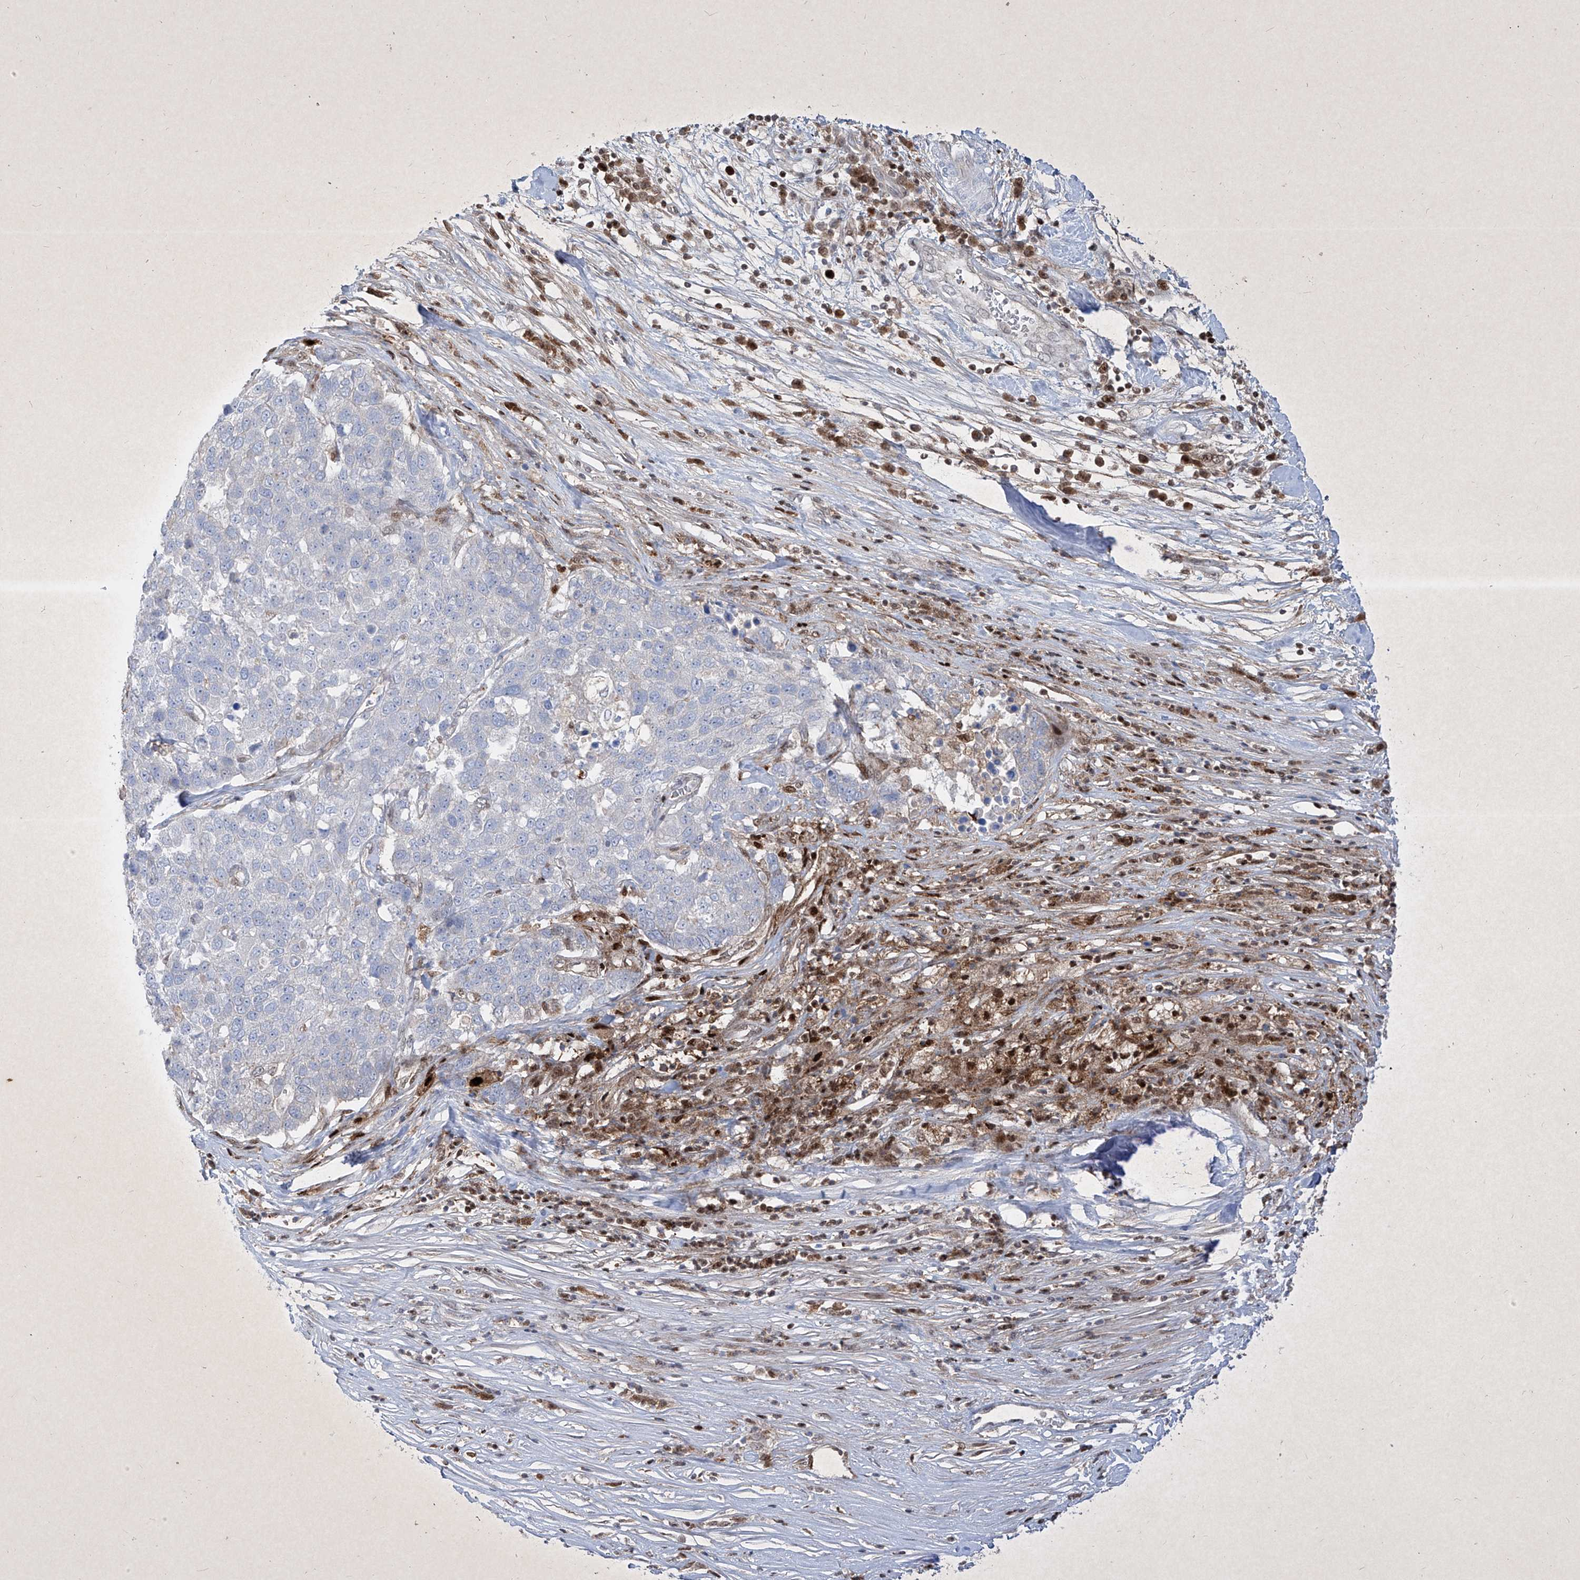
{"staining": {"intensity": "weak", "quantity": "<25%", "location": "nuclear"}, "tissue": "pancreatic cancer", "cell_type": "Tumor cells", "image_type": "cancer", "snomed": [{"axis": "morphology", "description": "Adenocarcinoma, NOS"}, {"axis": "topography", "description": "Pancreas"}], "caption": "The immunohistochemistry photomicrograph has no significant expression in tumor cells of adenocarcinoma (pancreatic) tissue.", "gene": "PSMB10", "patient": {"sex": "female", "age": 61}}